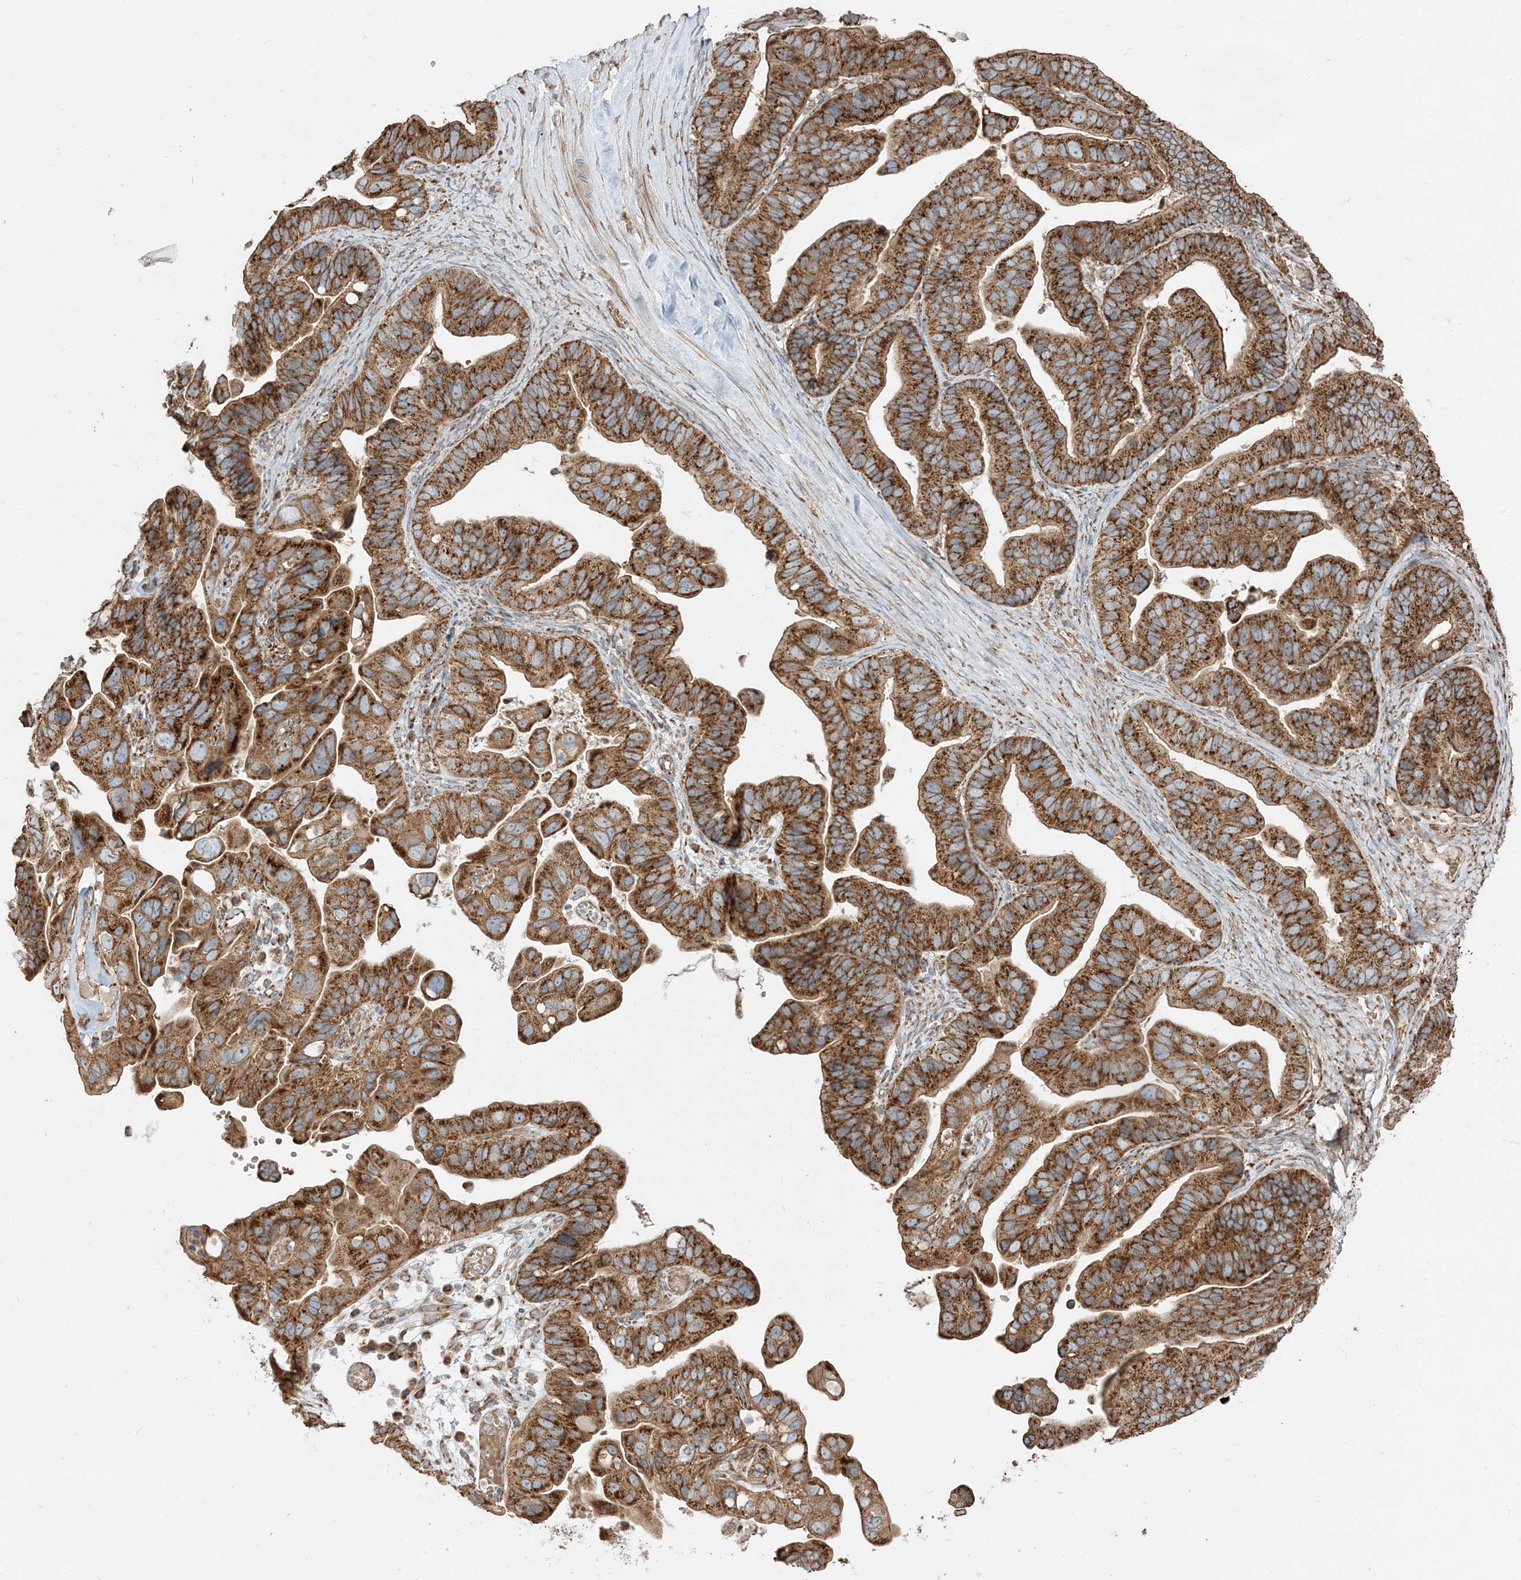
{"staining": {"intensity": "strong", "quantity": ">75%", "location": "cytoplasmic/membranous"}, "tissue": "ovarian cancer", "cell_type": "Tumor cells", "image_type": "cancer", "snomed": [{"axis": "morphology", "description": "Cystadenocarcinoma, serous, NOS"}, {"axis": "topography", "description": "Ovary"}], "caption": "Ovarian serous cystadenocarcinoma tissue reveals strong cytoplasmic/membranous positivity in approximately >75% of tumor cells, visualized by immunohistochemistry.", "gene": "AARS2", "patient": {"sex": "female", "age": 56}}